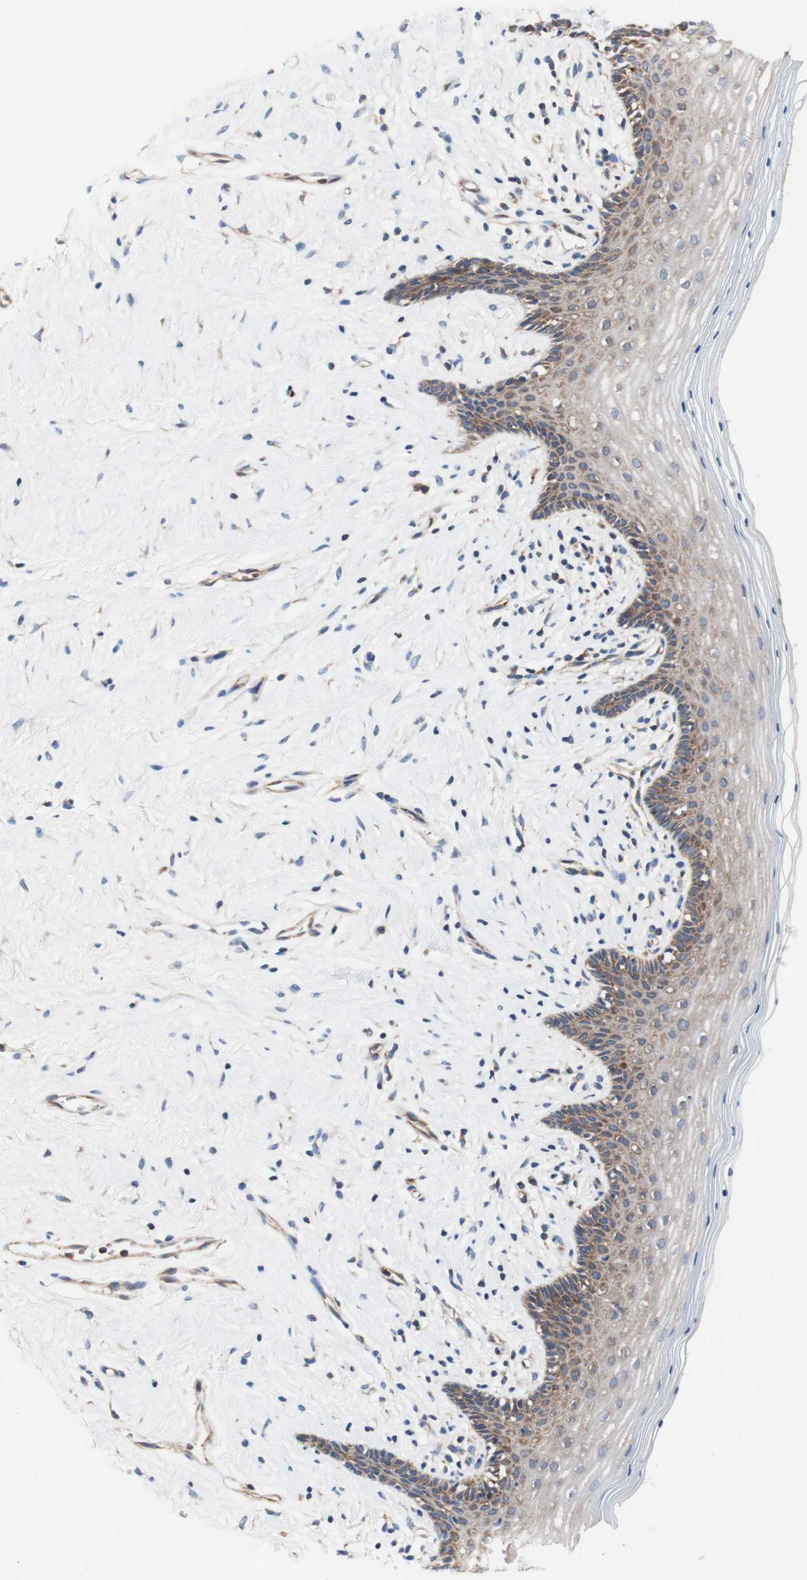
{"staining": {"intensity": "moderate", "quantity": "25%-75%", "location": "cytoplasmic/membranous"}, "tissue": "vagina", "cell_type": "Squamous epithelial cells", "image_type": "normal", "snomed": [{"axis": "morphology", "description": "Normal tissue, NOS"}, {"axis": "topography", "description": "Vagina"}], "caption": "High-magnification brightfield microscopy of unremarkable vagina stained with DAB (3,3'-diaminobenzidine) (brown) and counterstained with hematoxylin (blue). squamous epithelial cells exhibit moderate cytoplasmic/membranous positivity is seen in approximately25%-75% of cells.", "gene": "FMR1", "patient": {"sex": "female", "age": 44}}